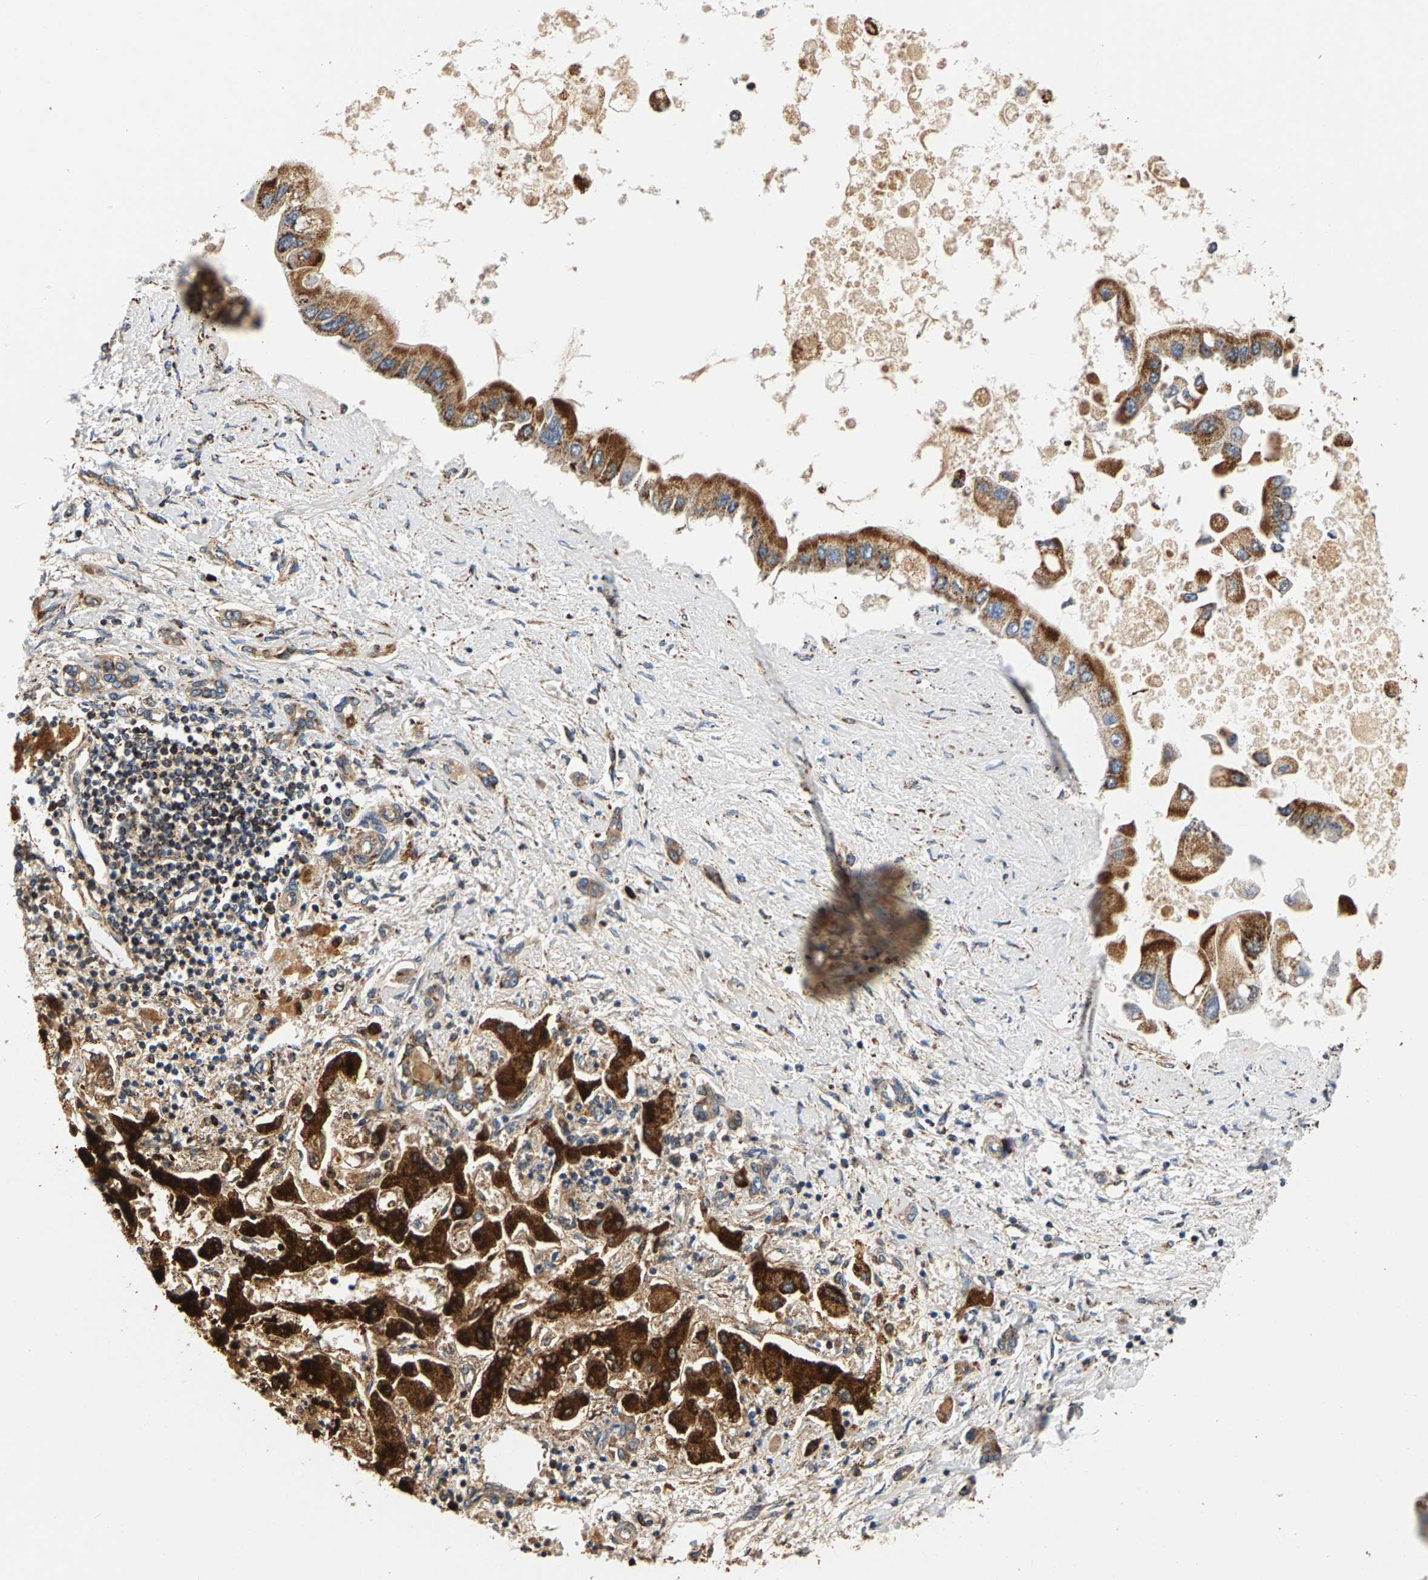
{"staining": {"intensity": "strong", "quantity": ">75%", "location": "cytoplasmic/membranous"}, "tissue": "liver cancer", "cell_type": "Tumor cells", "image_type": "cancer", "snomed": [{"axis": "morphology", "description": "Cholangiocarcinoma"}, {"axis": "topography", "description": "Liver"}], "caption": "Immunohistochemistry image of liver cholangiocarcinoma stained for a protein (brown), which reveals high levels of strong cytoplasmic/membranous staining in about >75% of tumor cells.", "gene": "PDE1A", "patient": {"sex": "male", "age": 50}}